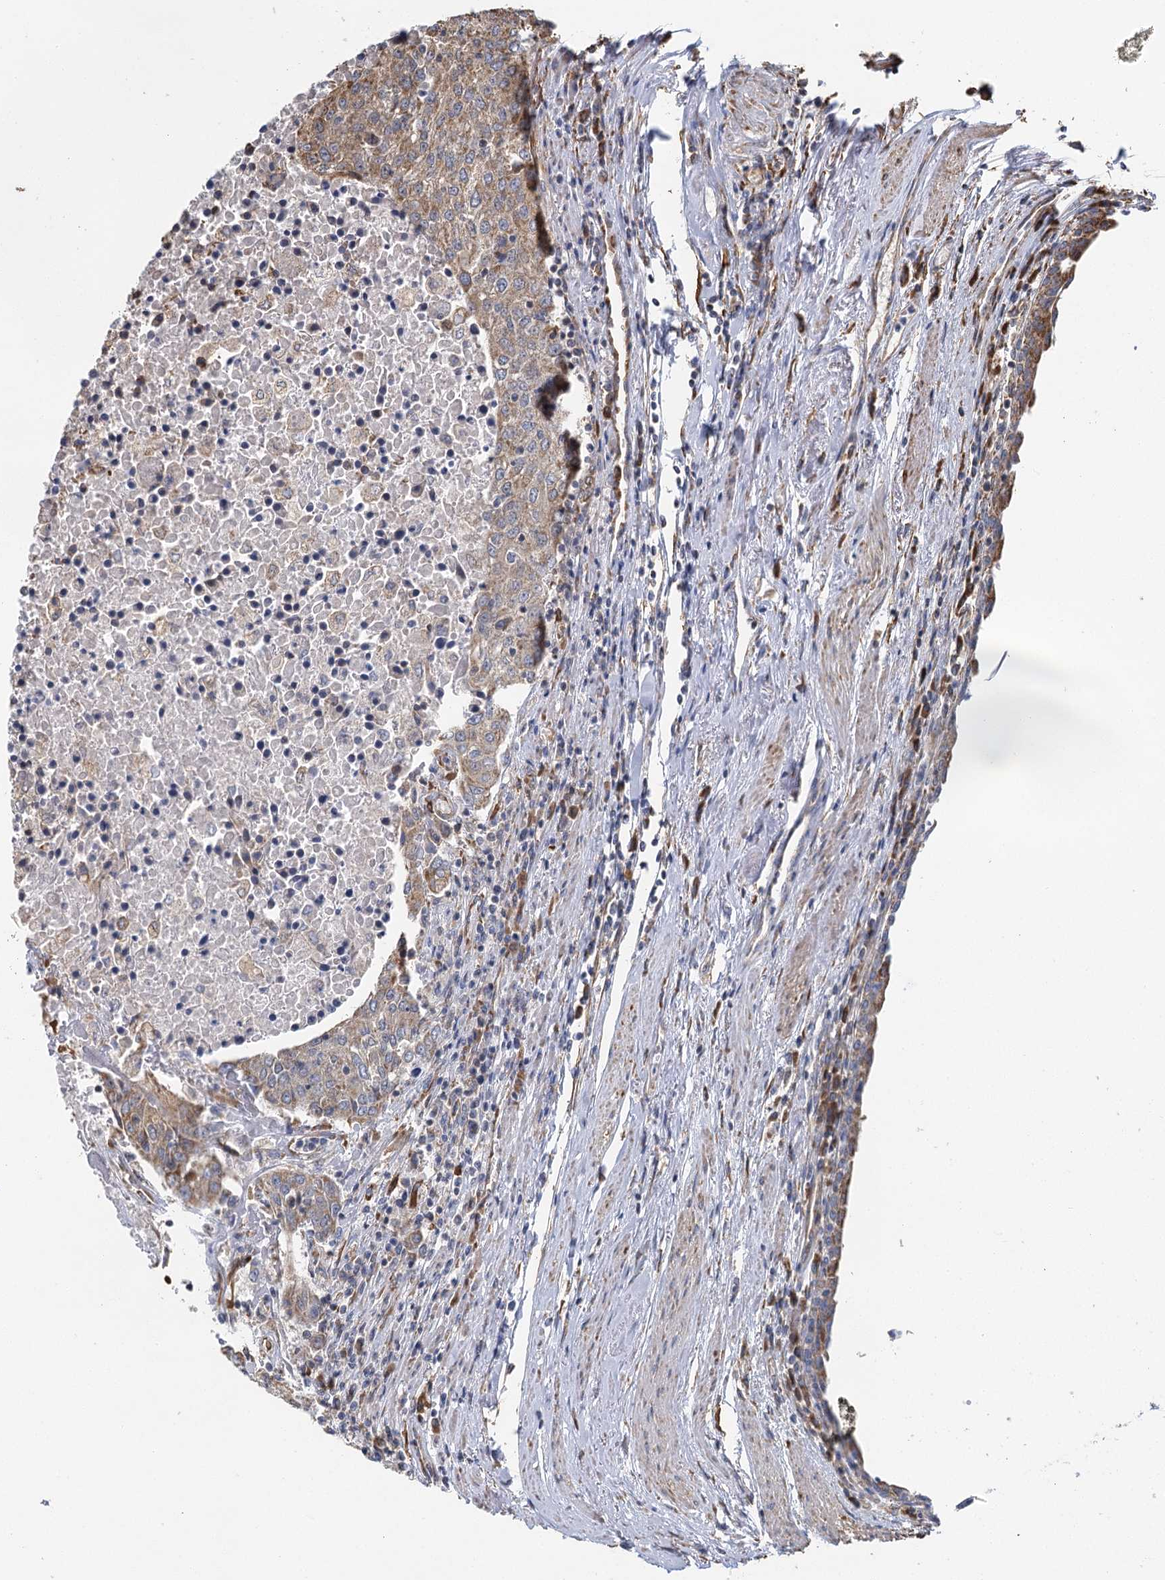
{"staining": {"intensity": "moderate", "quantity": "<25%", "location": "cytoplasmic/membranous"}, "tissue": "urothelial cancer", "cell_type": "Tumor cells", "image_type": "cancer", "snomed": [{"axis": "morphology", "description": "Urothelial carcinoma, High grade"}, {"axis": "topography", "description": "Urinary bladder"}], "caption": "An image of high-grade urothelial carcinoma stained for a protein exhibits moderate cytoplasmic/membranous brown staining in tumor cells.", "gene": "IL11RA", "patient": {"sex": "female", "age": 85}}